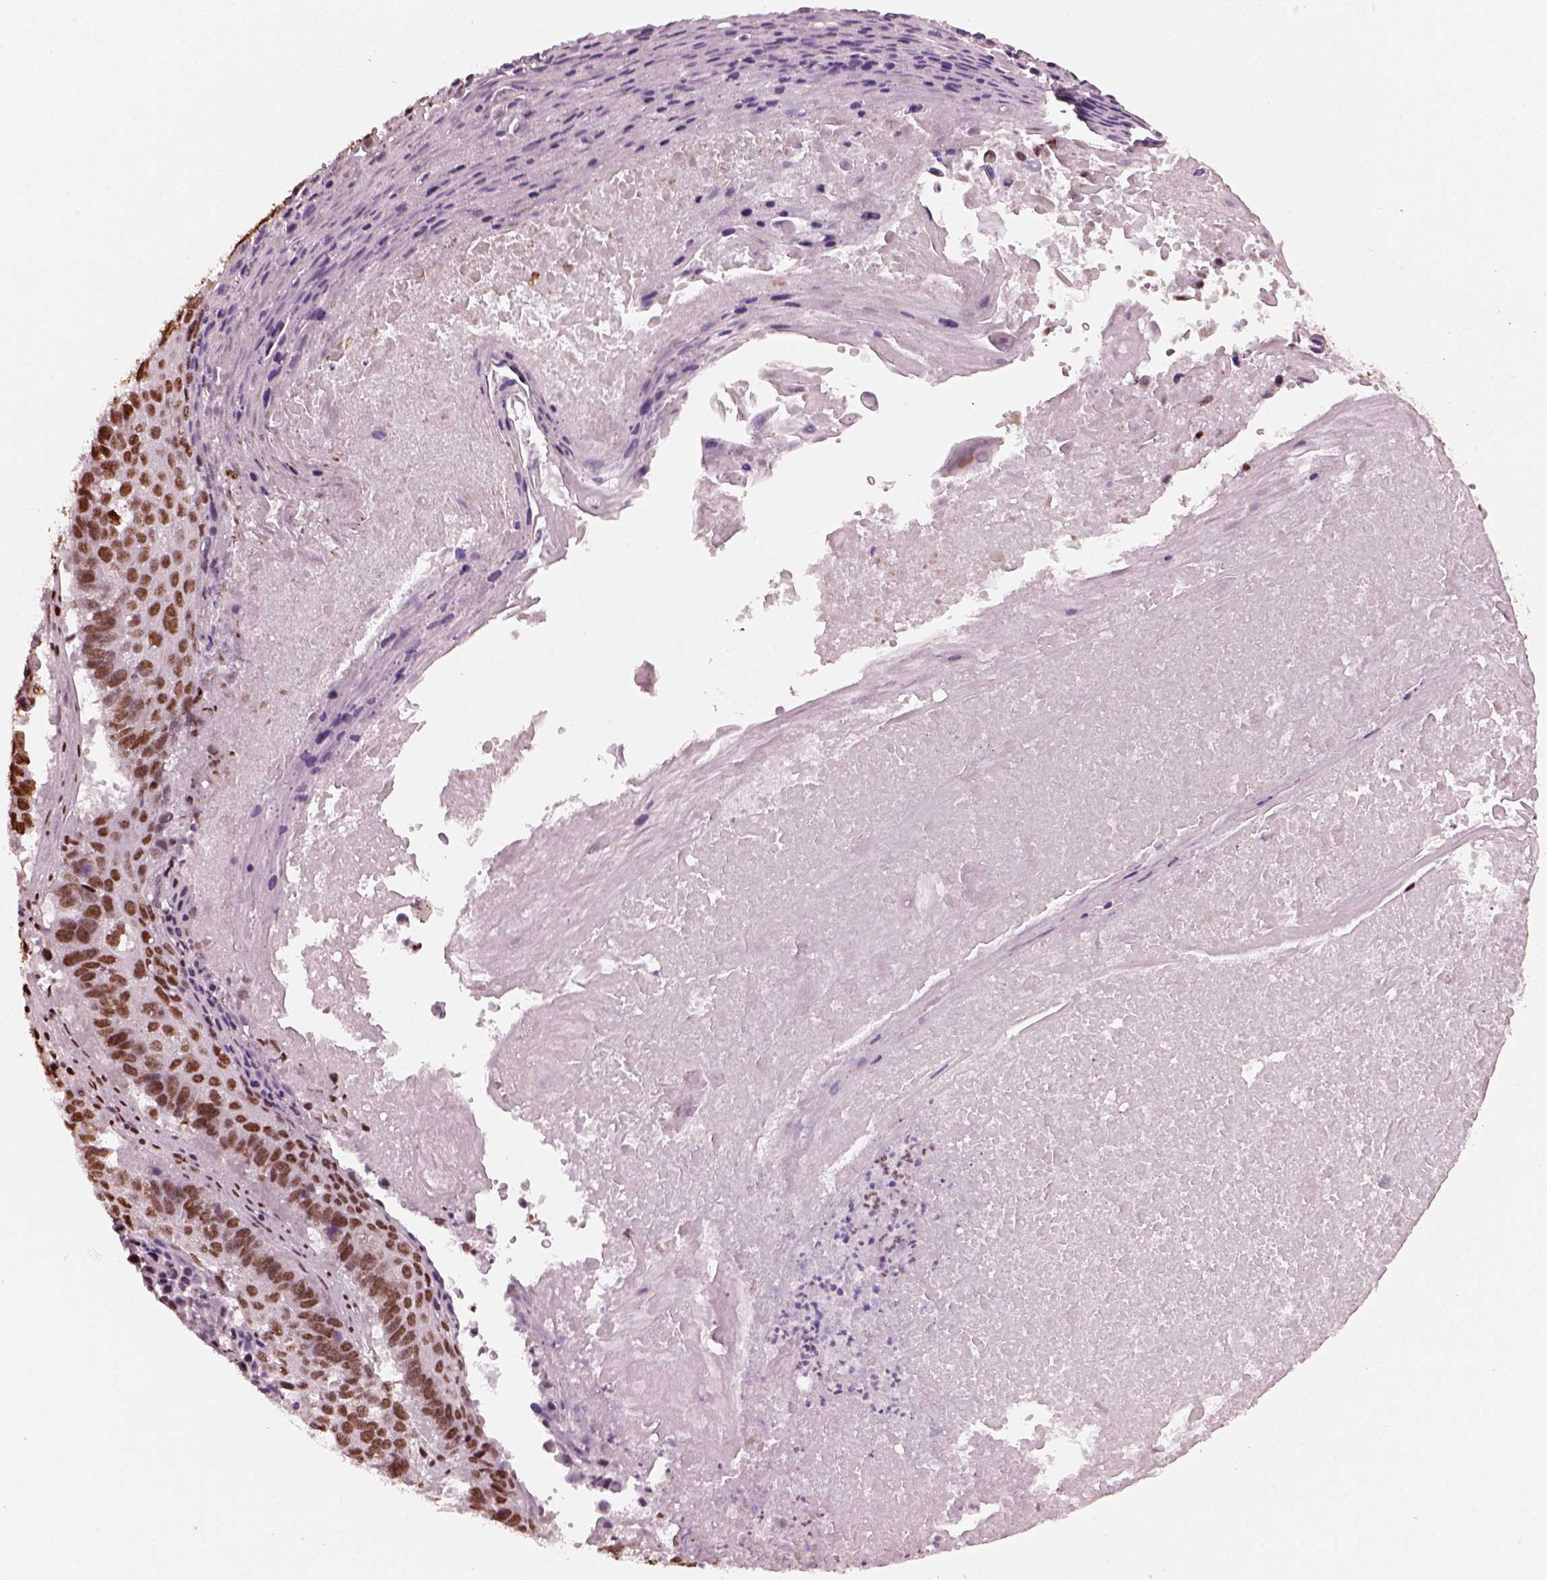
{"staining": {"intensity": "moderate", "quantity": ">75%", "location": "nuclear"}, "tissue": "lung cancer", "cell_type": "Tumor cells", "image_type": "cancer", "snomed": [{"axis": "morphology", "description": "Squamous cell carcinoma, NOS"}, {"axis": "topography", "description": "Lung"}], "caption": "Immunohistochemistry image of human lung squamous cell carcinoma stained for a protein (brown), which demonstrates medium levels of moderate nuclear expression in about >75% of tumor cells.", "gene": "CBFA2T3", "patient": {"sex": "male", "age": 73}}